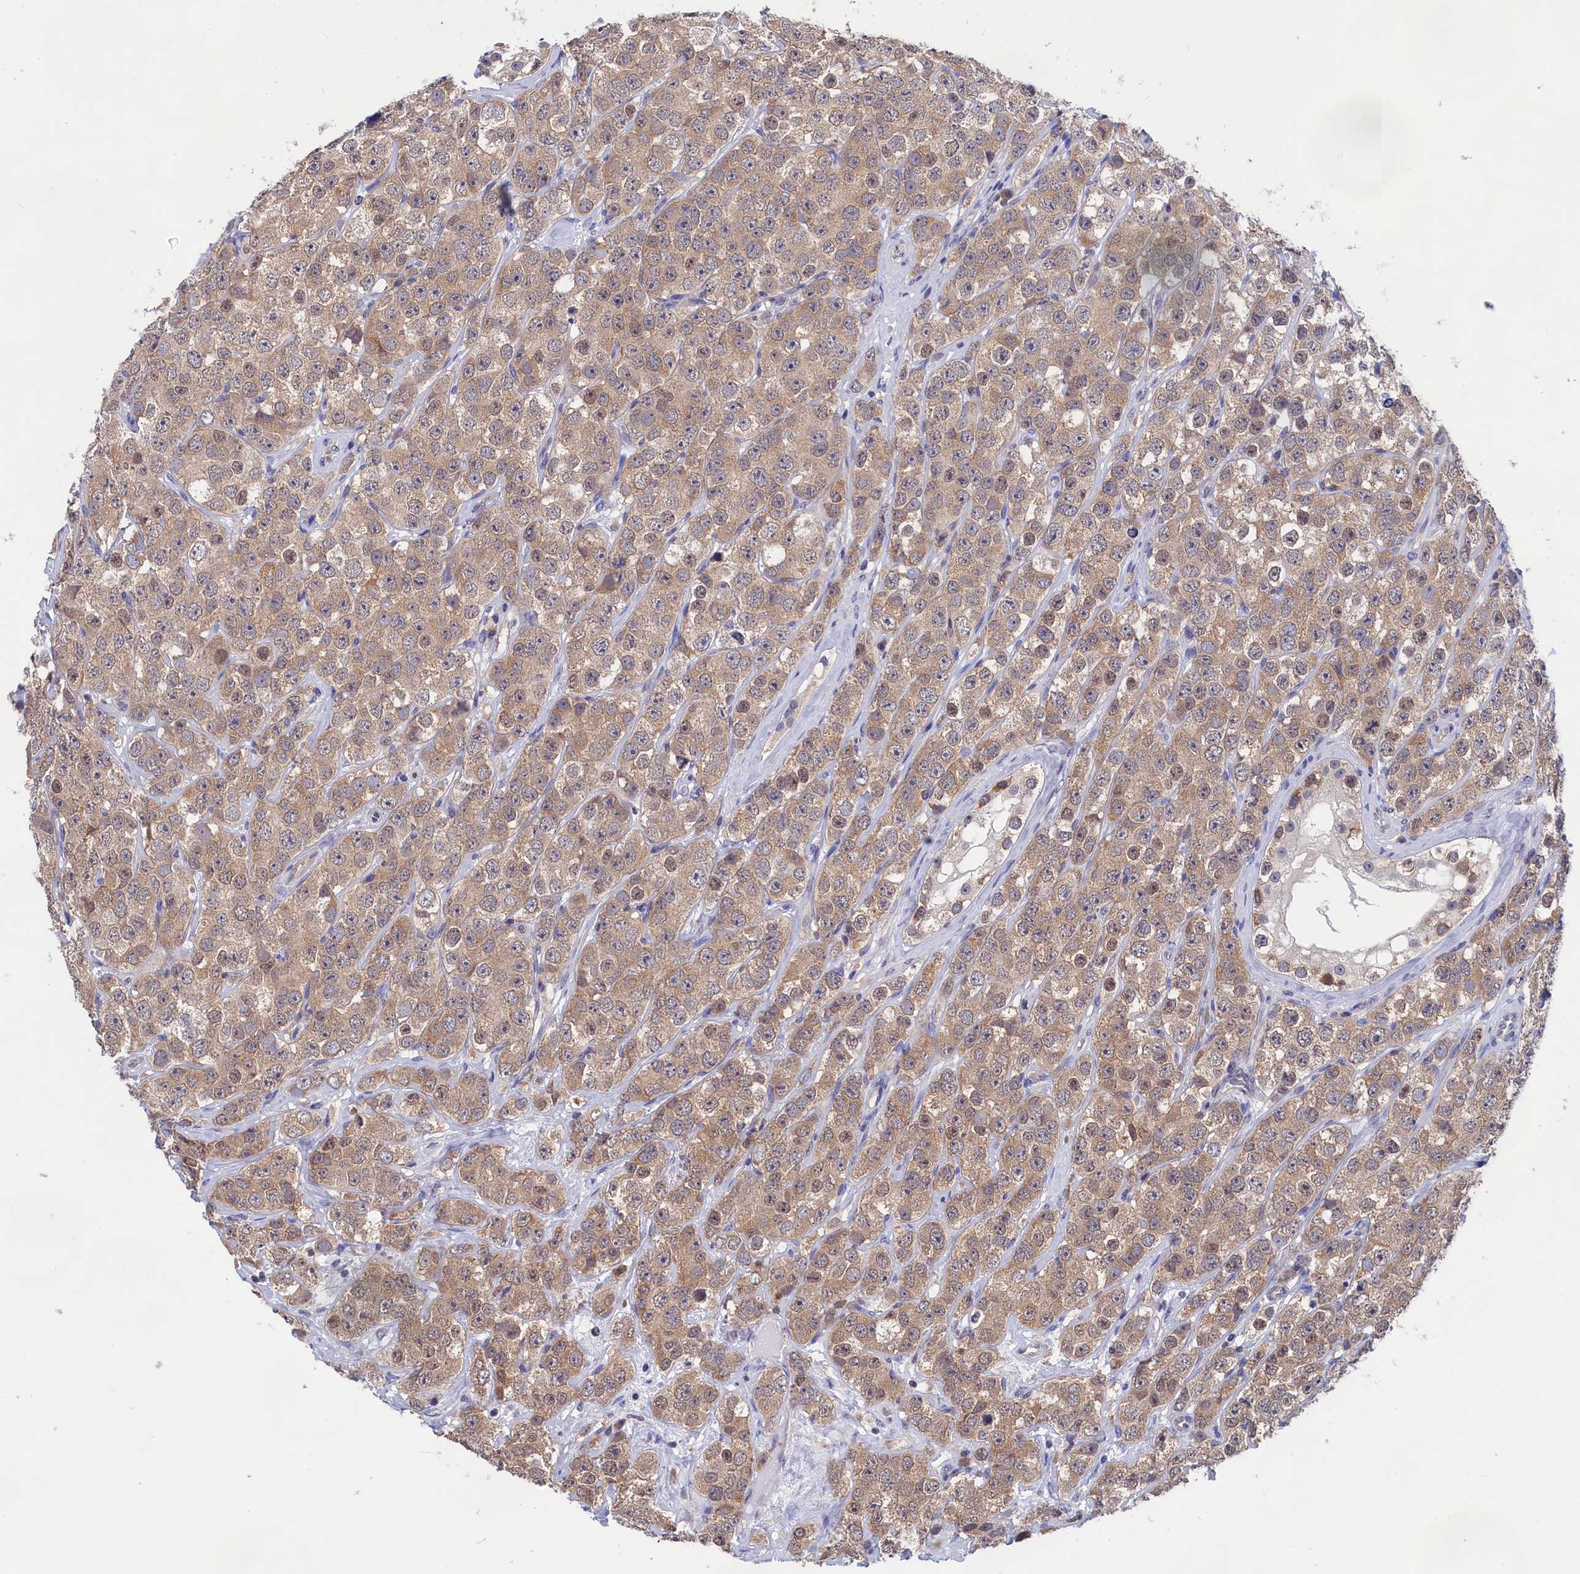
{"staining": {"intensity": "weak", "quantity": ">75%", "location": "cytoplasmic/membranous,nuclear"}, "tissue": "testis cancer", "cell_type": "Tumor cells", "image_type": "cancer", "snomed": [{"axis": "morphology", "description": "Seminoma, NOS"}, {"axis": "topography", "description": "Testis"}], "caption": "Testis cancer (seminoma) stained with a brown dye demonstrates weak cytoplasmic/membranous and nuclear positive staining in about >75% of tumor cells.", "gene": "PGP", "patient": {"sex": "male", "age": 28}}